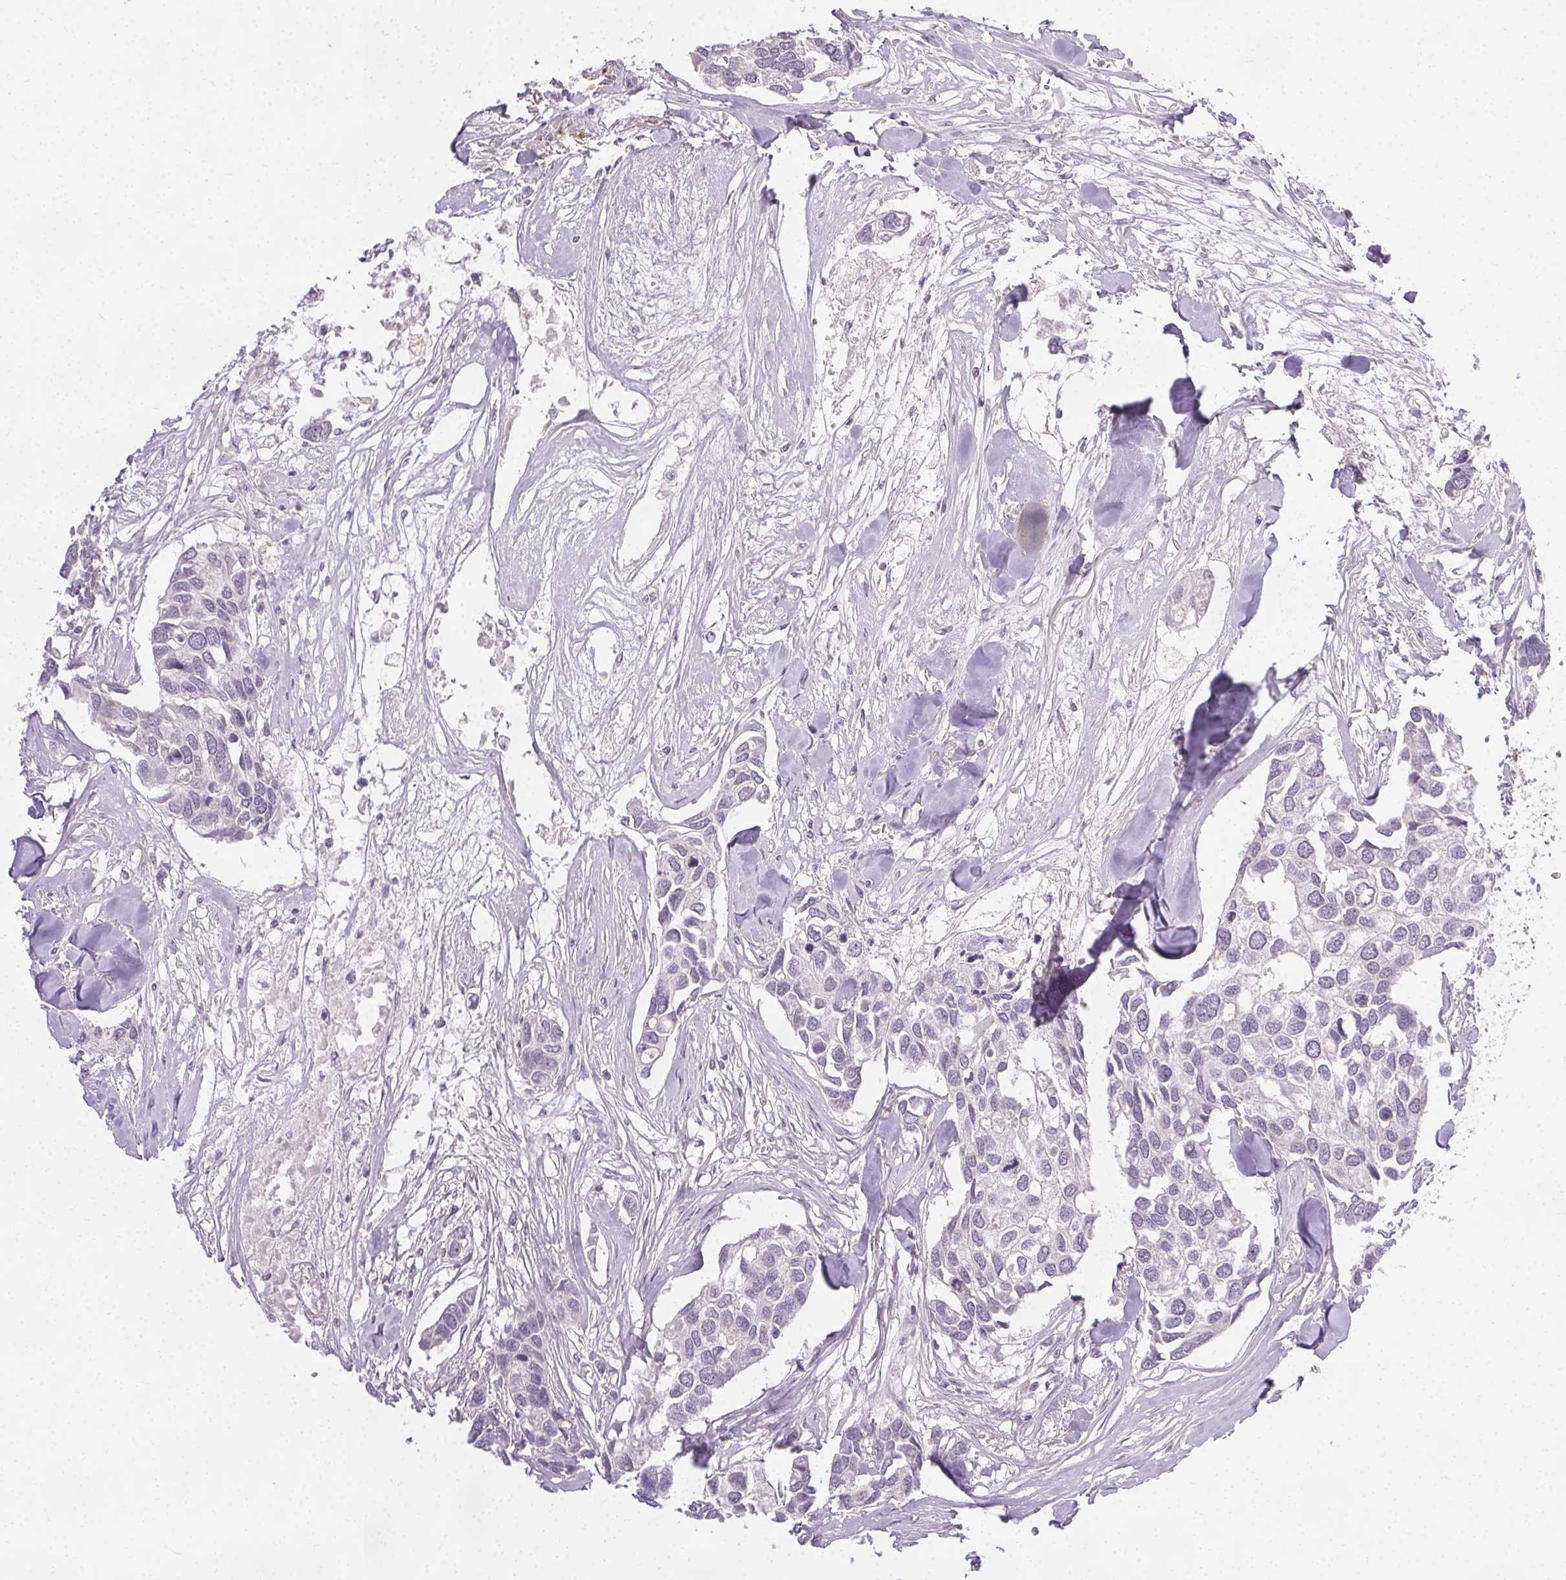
{"staining": {"intensity": "negative", "quantity": "none", "location": "none"}, "tissue": "breast cancer", "cell_type": "Tumor cells", "image_type": "cancer", "snomed": [{"axis": "morphology", "description": "Duct carcinoma"}, {"axis": "topography", "description": "Breast"}], "caption": "Tumor cells show no significant positivity in breast intraductal carcinoma.", "gene": "PODXL", "patient": {"sex": "female", "age": 83}}